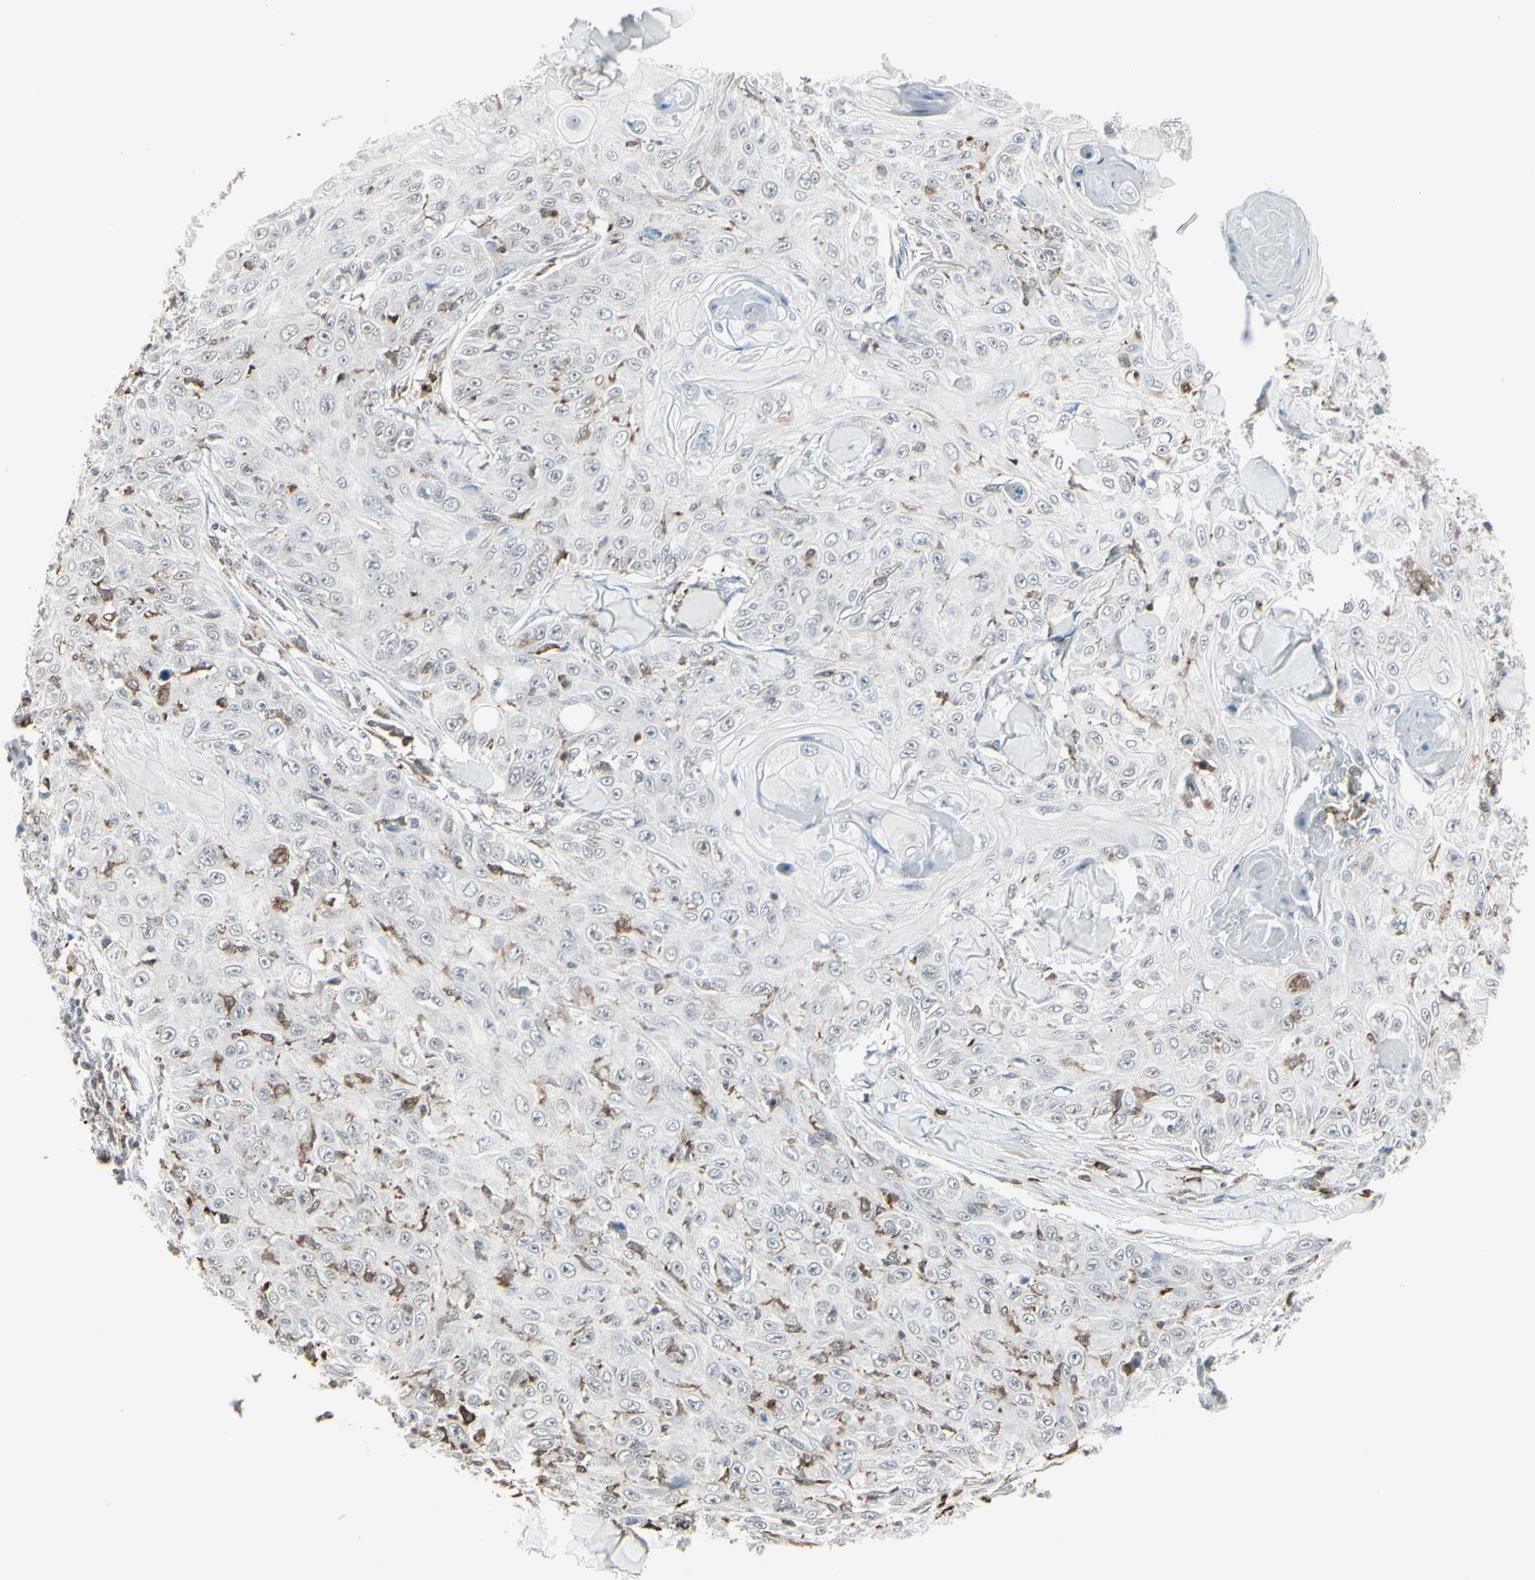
{"staining": {"intensity": "negative", "quantity": "none", "location": "none"}, "tissue": "skin cancer", "cell_type": "Tumor cells", "image_type": "cancer", "snomed": [{"axis": "morphology", "description": "Squamous cell carcinoma, NOS"}, {"axis": "topography", "description": "Skin"}], "caption": "There is no significant expression in tumor cells of skin cancer.", "gene": "SAMSN1", "patient": {"sex": "male", "age": 86}}